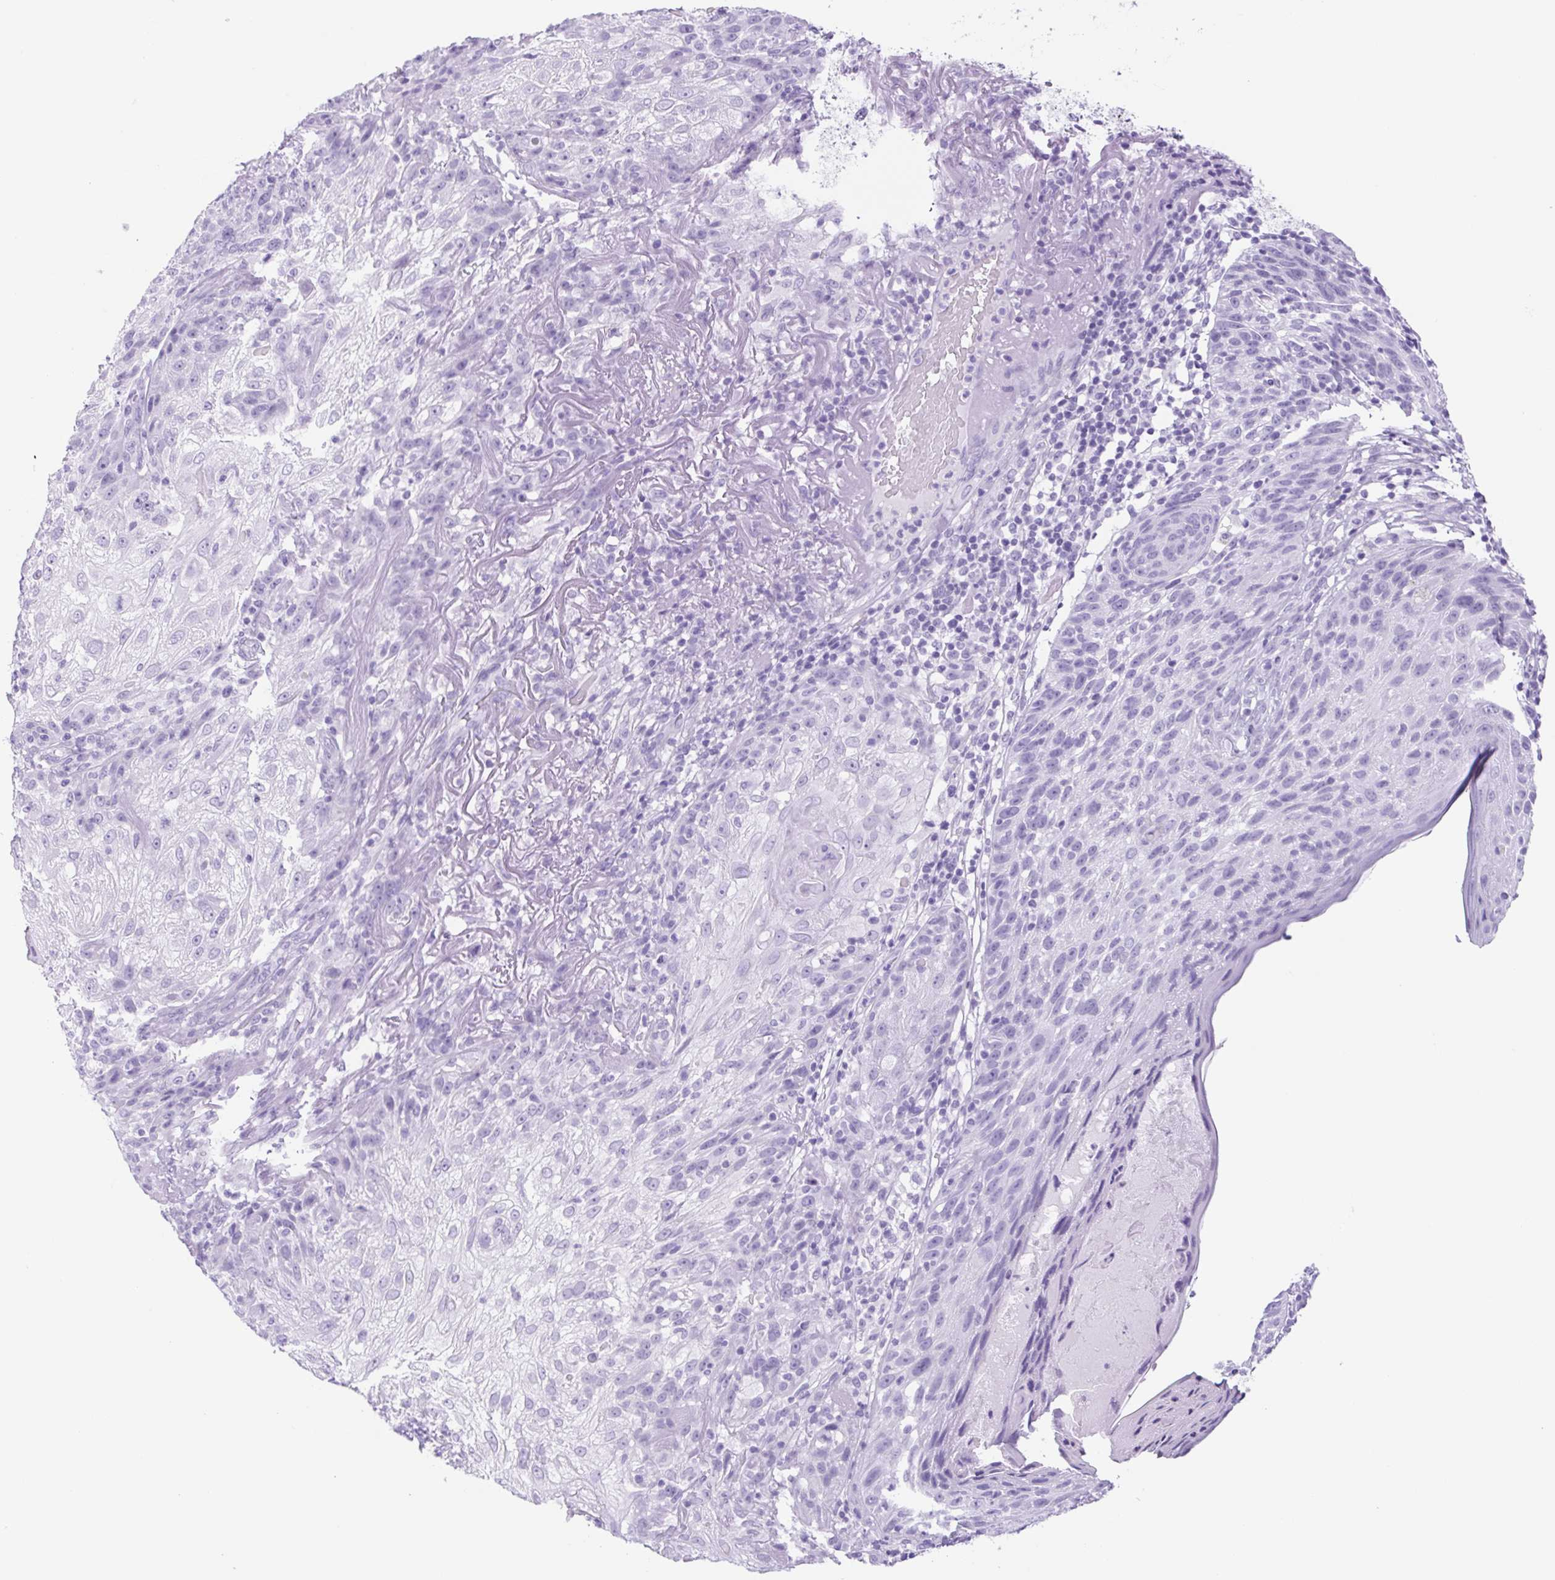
{"staining": {"intensity": "negative", "quantity": "none", "location": "none"}, "tissue": "skin cancer", "cell_type": "Tumor cells", "image_type": "cancer", "snomed": [{"axis": "morphology", "description": "Normal tissue, NOS"}, {"axis": "morphology", "description": "Squamous cell carcinoma, NOS"}, {"axis": "topography", "description": "Skin"}], "caption": "Immunohistochemistry of human squamous cell carcinoma (skin) demonstrates no expression in tumor cells.", "gene": "CYP21A2", "patient": {"sex": "female", "age": 83}}